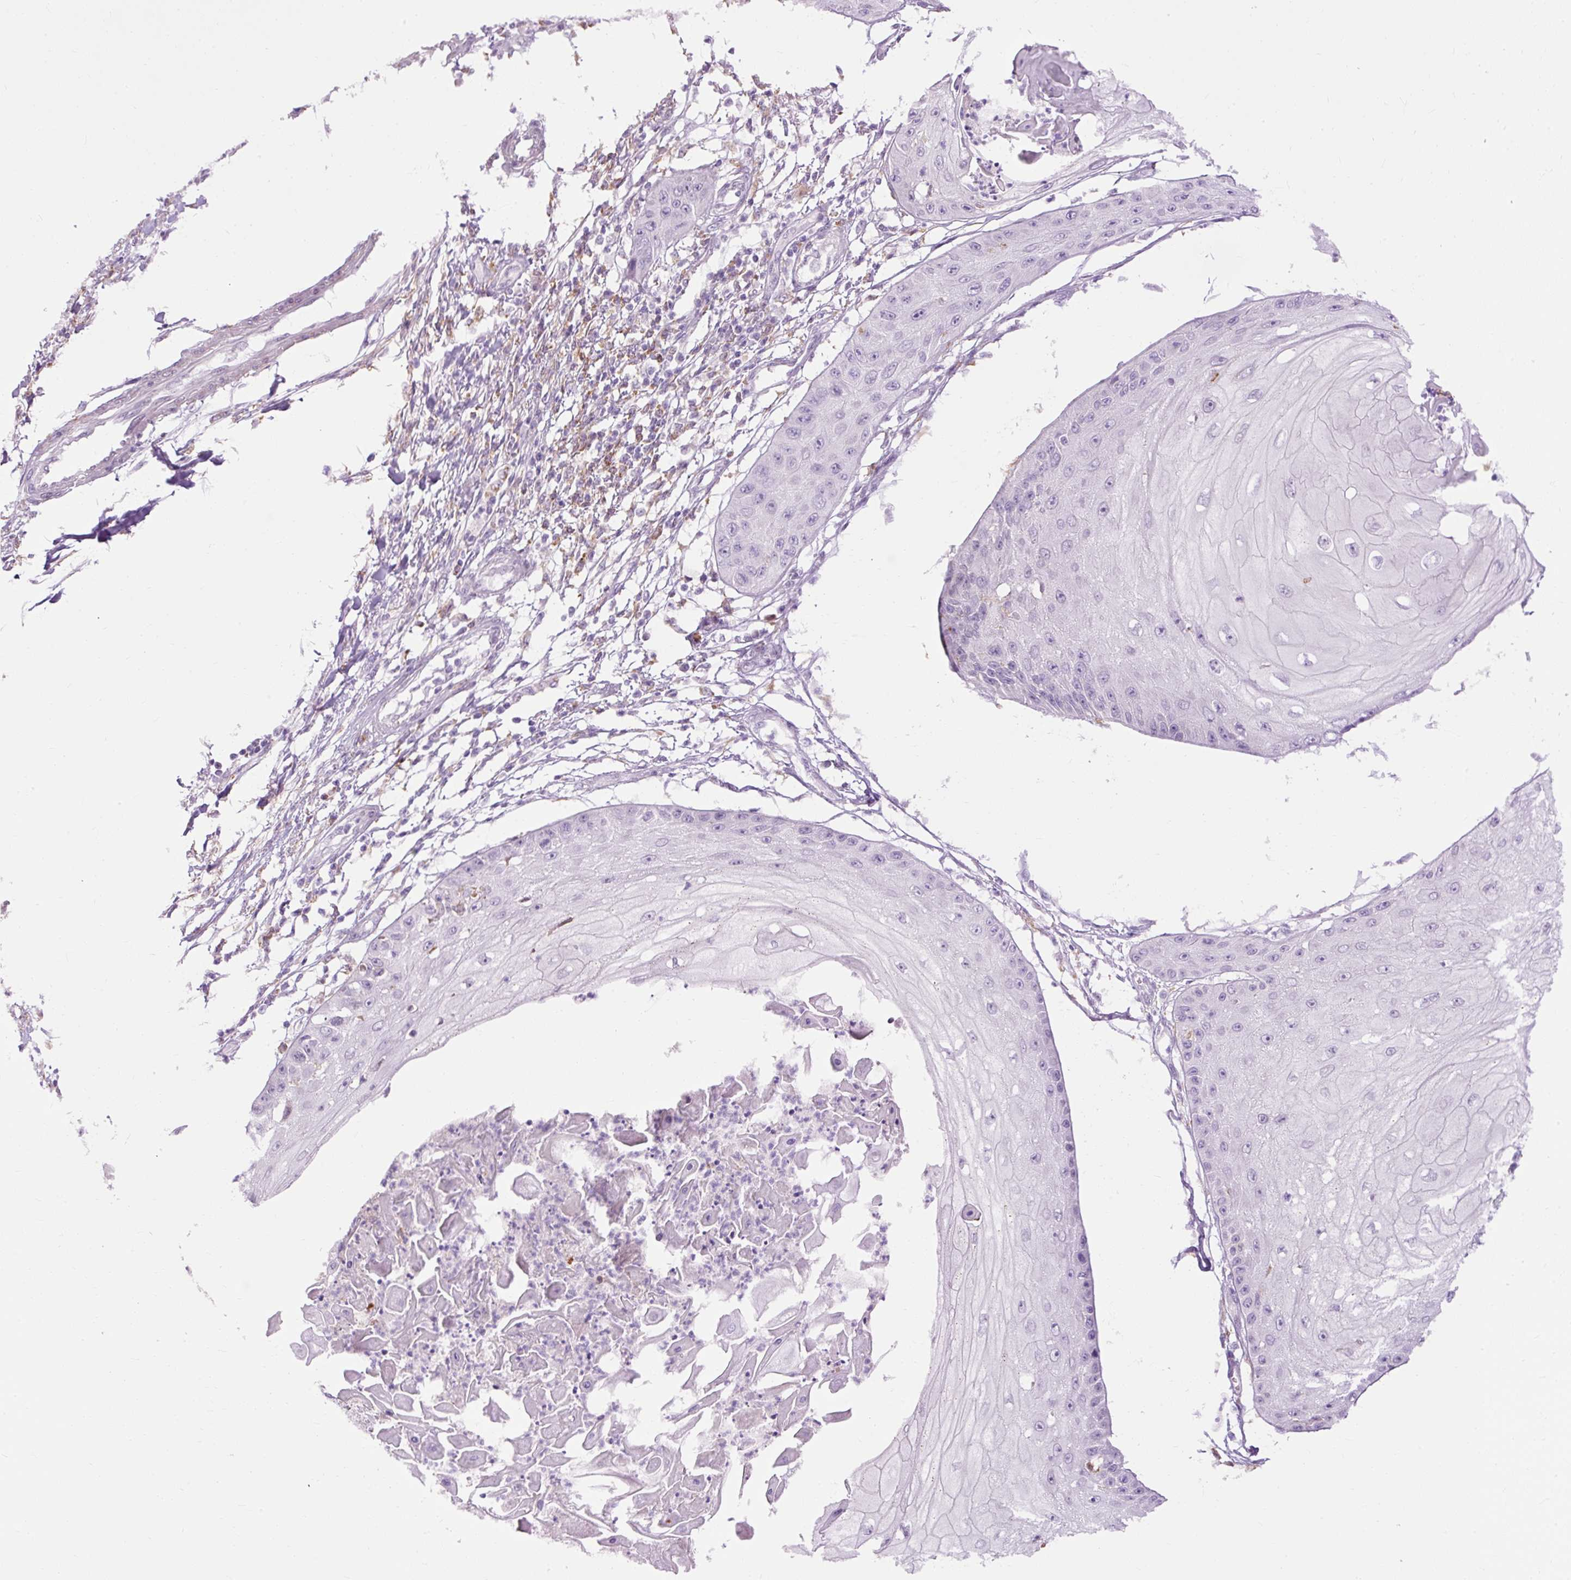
{"staining": {"intensity": "negative", "quantity": "none", "location": "none"}, "tissue": "skin cancer", "cell_type": "Tumor cells", "image_type": "cancer", "snomed": [{"axis": "morphology", "description": "Squamous cell carcinoma, NOS"}, {"axis": "topography", "description": "Skin"}], "caption": "Tumor cells are negative for protein expression in human squamous cell carcinoma (skin). Nuclei are stained in blue.", "gene": "LY86", "patient": {"sex": "male", "age": 70}}